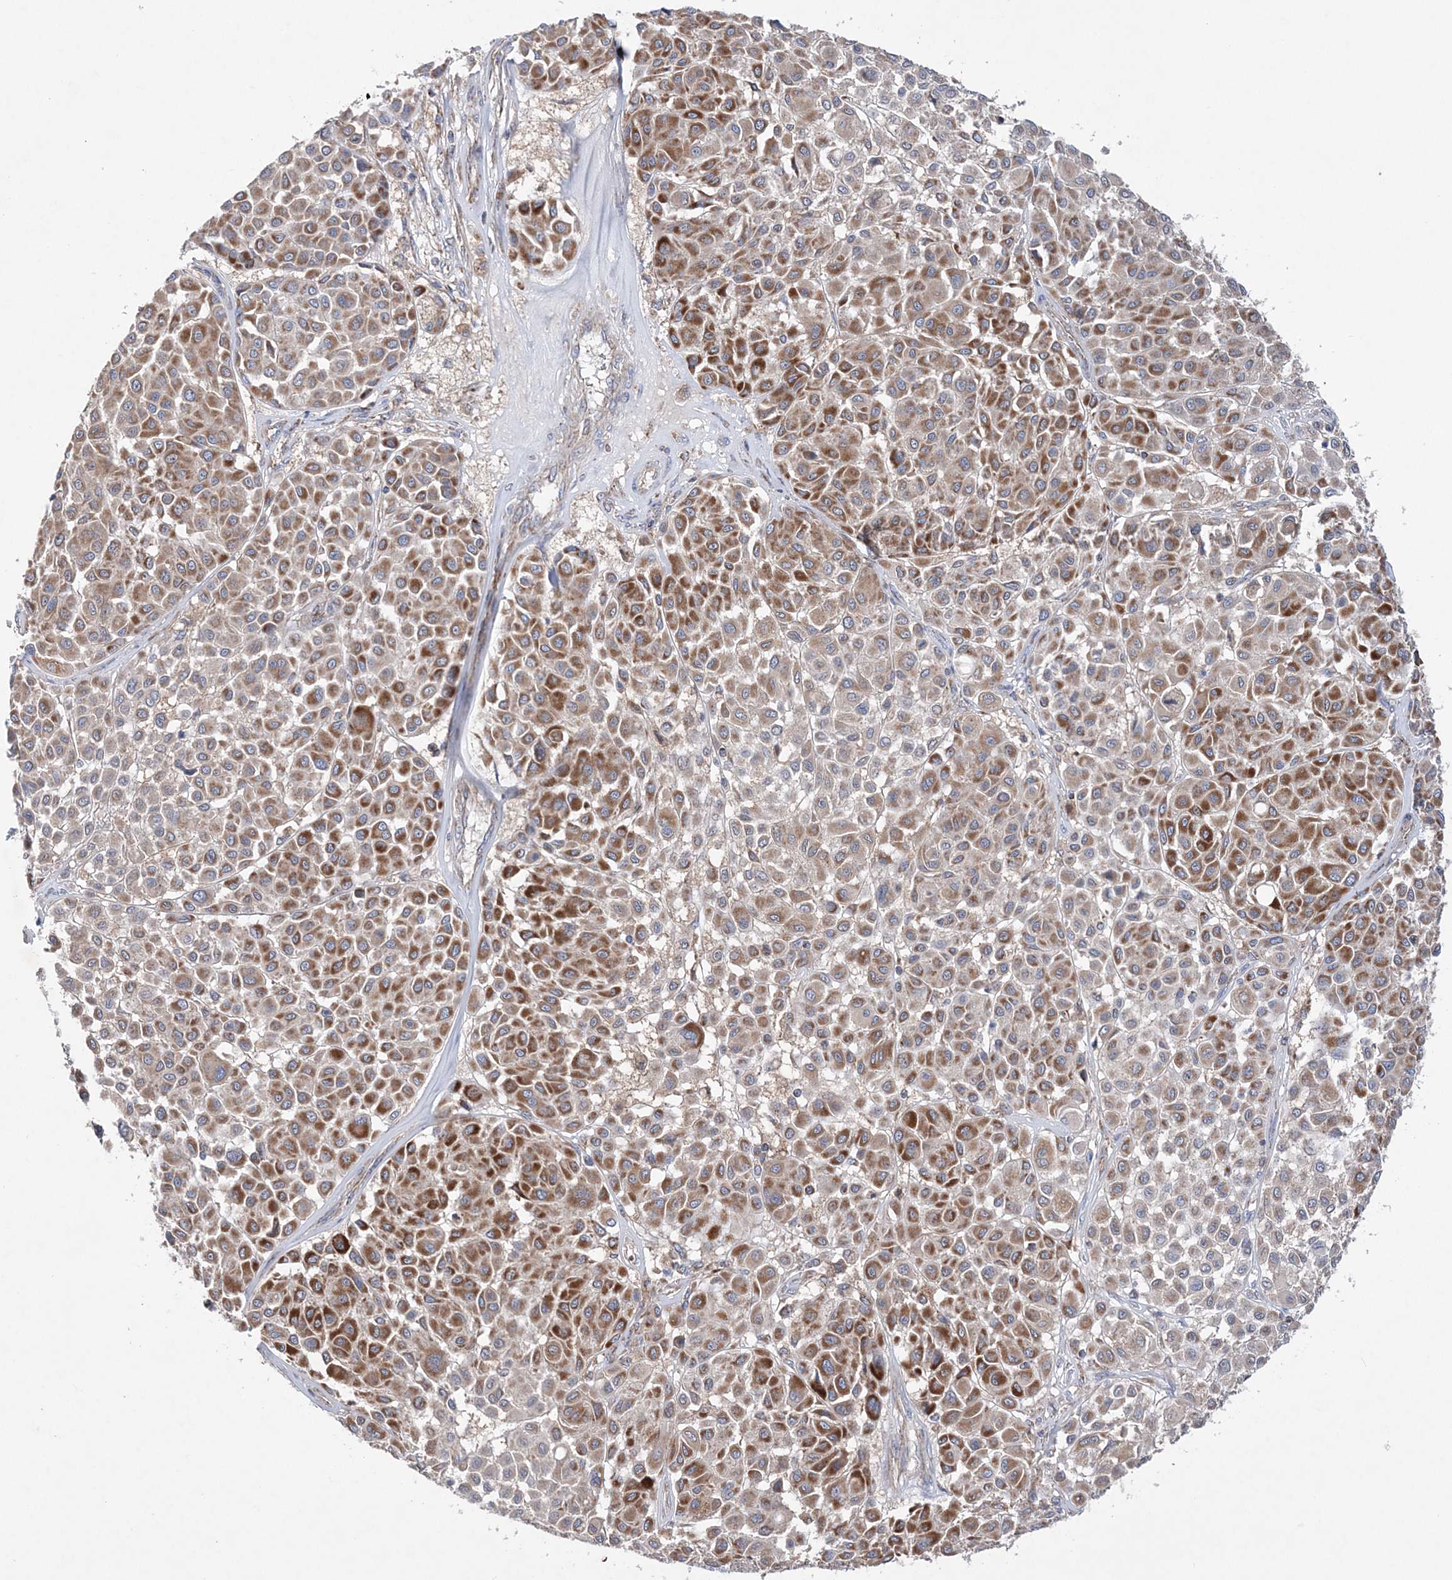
{"staining": {"intensity": "strong", "quantity": "25%-75%", "location": "cytoplasmic/membranous"}, "tissue": "melanoma", "cell_type": "Tumor cells", "image_type": "cancer", "snomed": [{"axis": "morphology", "description": "Malignant melanoma, Metastatic site"}, {"axis": "topography", "description": "Soft tissue"}], "caption": "Immunohistochemical staining of malignant melanoma (metastatic site) reveals high levels of strong cytoplasmic/membranous protein expression in about 25%-75% of tumor cells. Nuclei are stained in blue.", "gene": "NGLY1", "patient": {"sex": "male", "age": 41}}